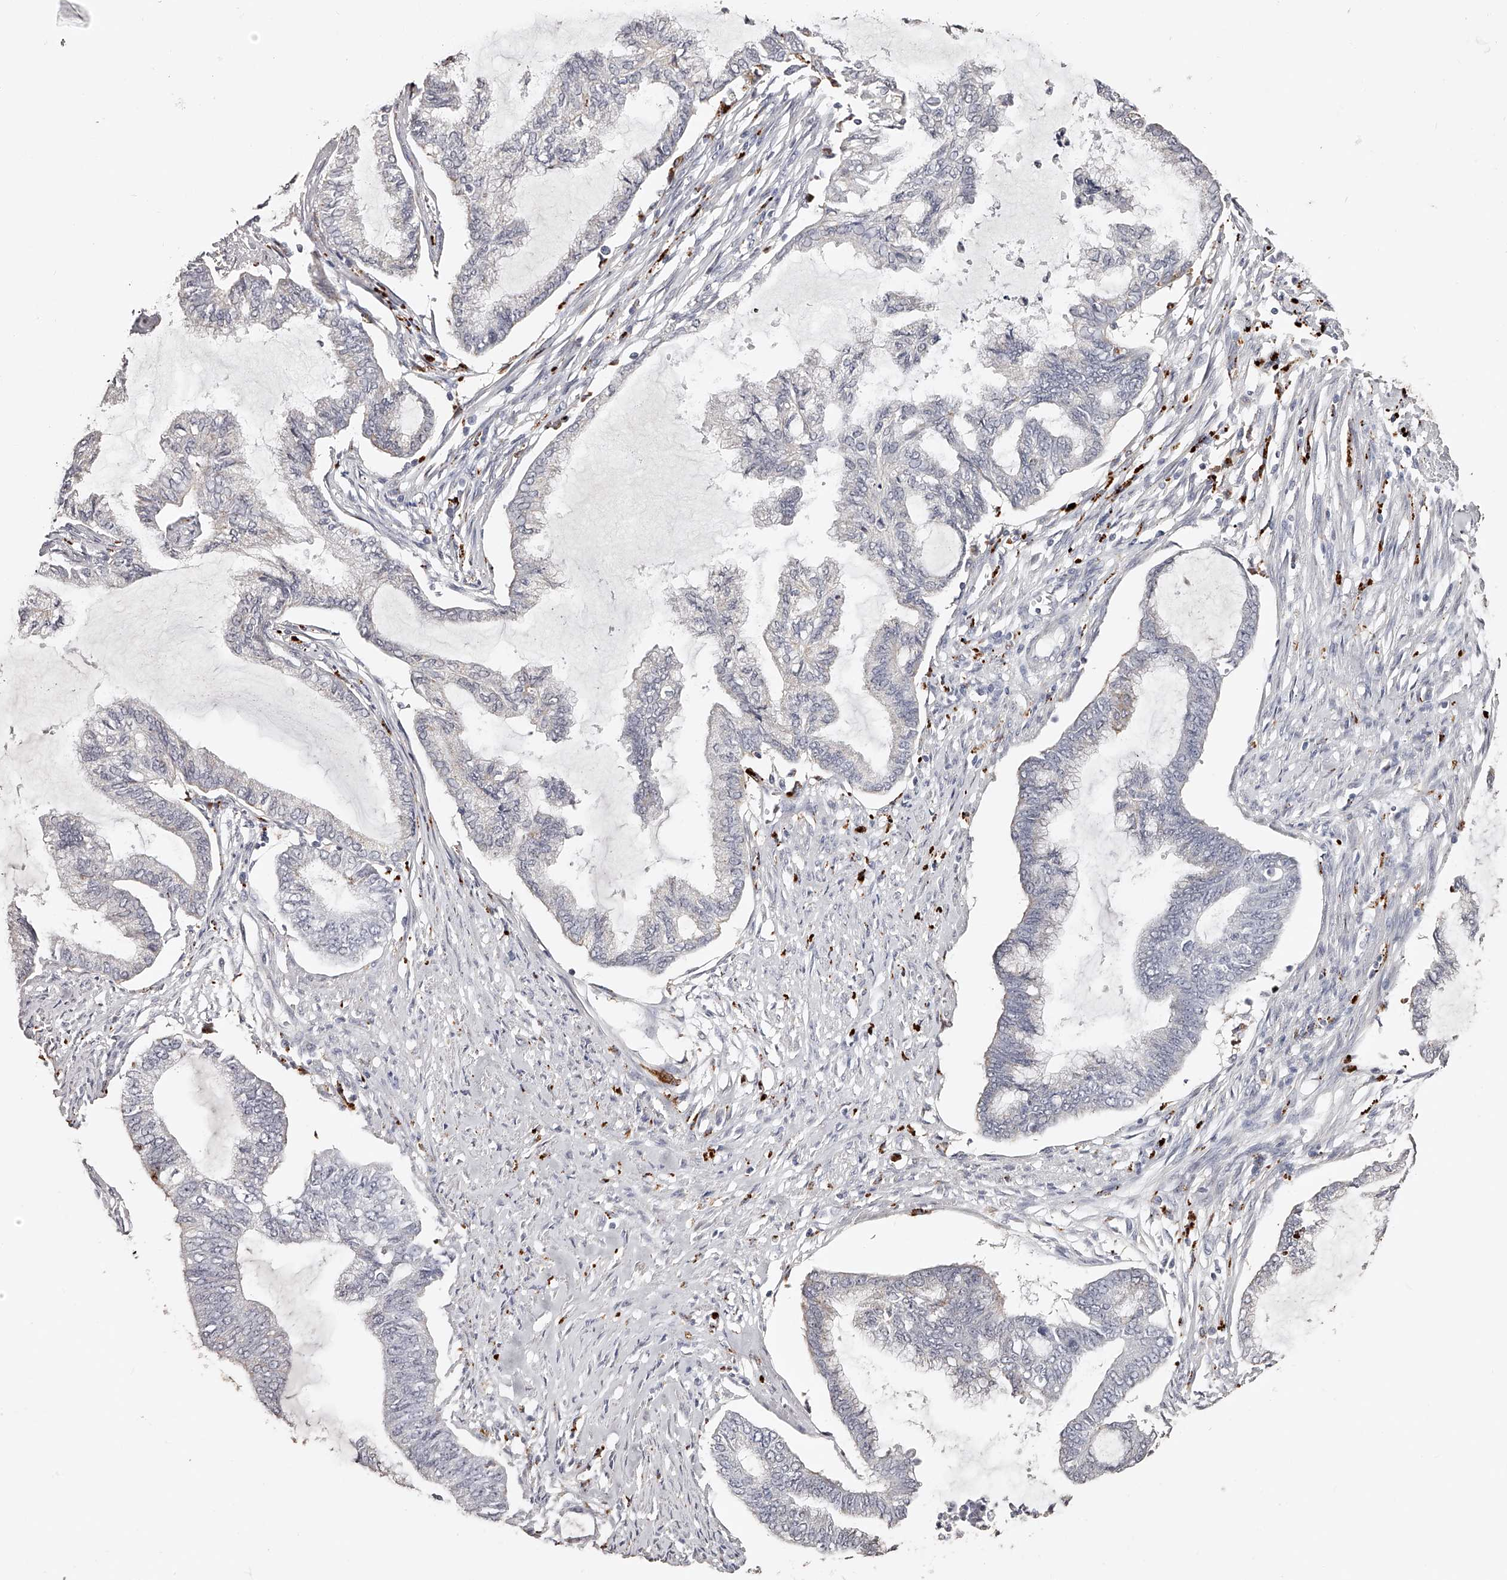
{"staining": {"intensity": "negative", "quantity": "none", "location": "none"}, "tissue": "endometrial cancer", "cell_type": "Tumor cells", "image_type": "cancer", "snomed": [{"axis": "morphology", "description": "Adenocarcinoma, NOS"}, {"axis": "topography", "description": "Endometrium"}], "caption": "Tumor cells are negative for protein expression in human adenocarcinoma (endometrial). The staining was performed using DAB (3,3'-diaminobenzidine) to visualize the protein expression in brown, while the nuclei were stained in blue with hematoxylin (Magnification: 20x).", "gene": "SLC35D3", "patient": {"sex": "female", "age": 86}}